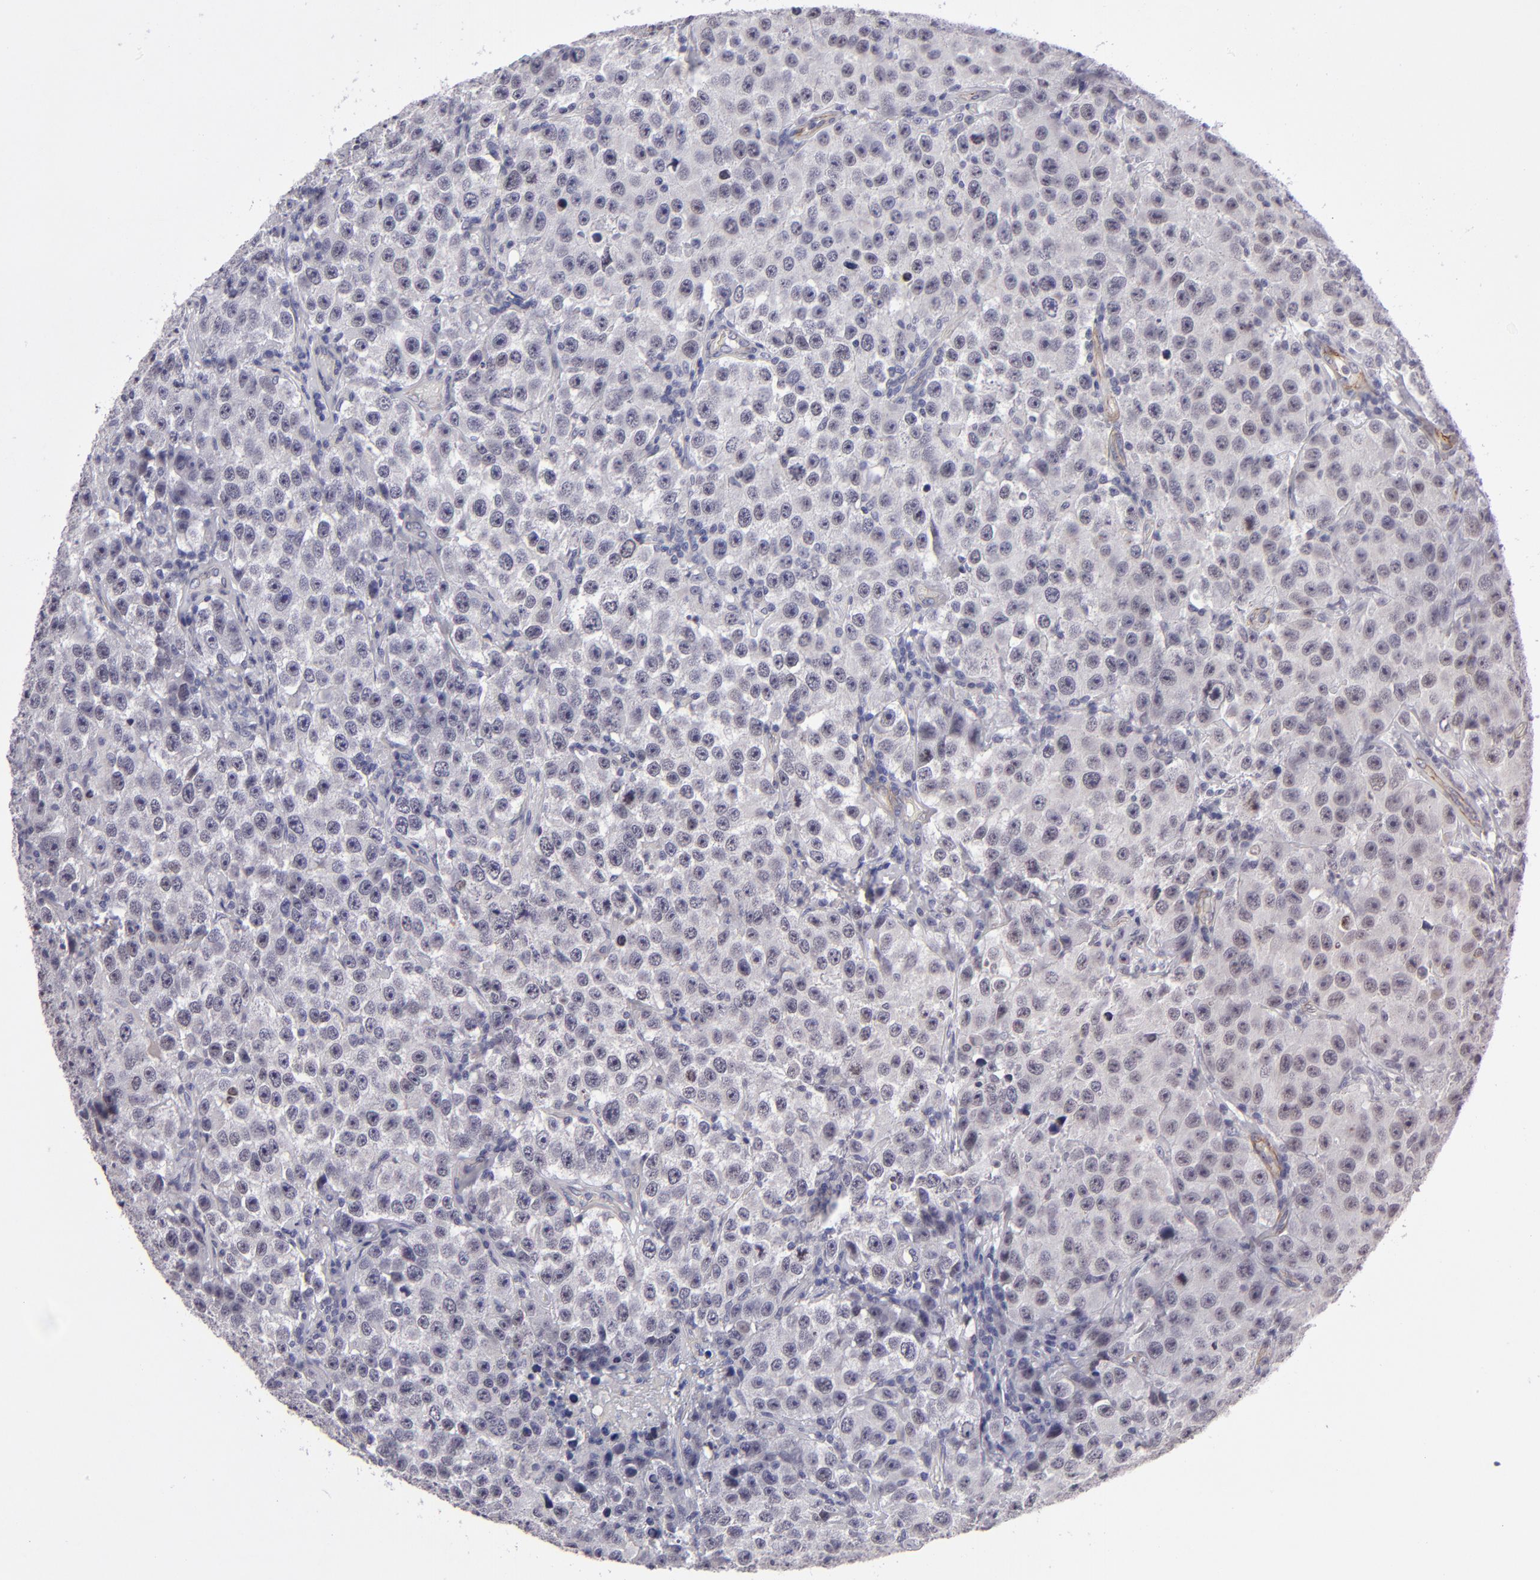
{"staining": {"intensity": "negative", "quantity": "none", "location": "none"}, "tissue": "testis cancer", "cell_type": "Tumor cells", "image_type": "cancer", "snomed": [{"axis": "morphology", "description": "Seminoma, NOS"}, {"axis": "topography", "description": "Testis"}], "caption": "Immunohistochemistry (IHC) photomicrograph of seminoma (testis) stained for a protein (brown), which reveals no positivity in tumor cells. The staining was performed using DAB to visualize the protein expression in brown, while the nuclei were stained in blue with hematoxylin (Magnification: 20x).", "gene": "ZNF175", "patient": {"sex": "male", "age": 52}}